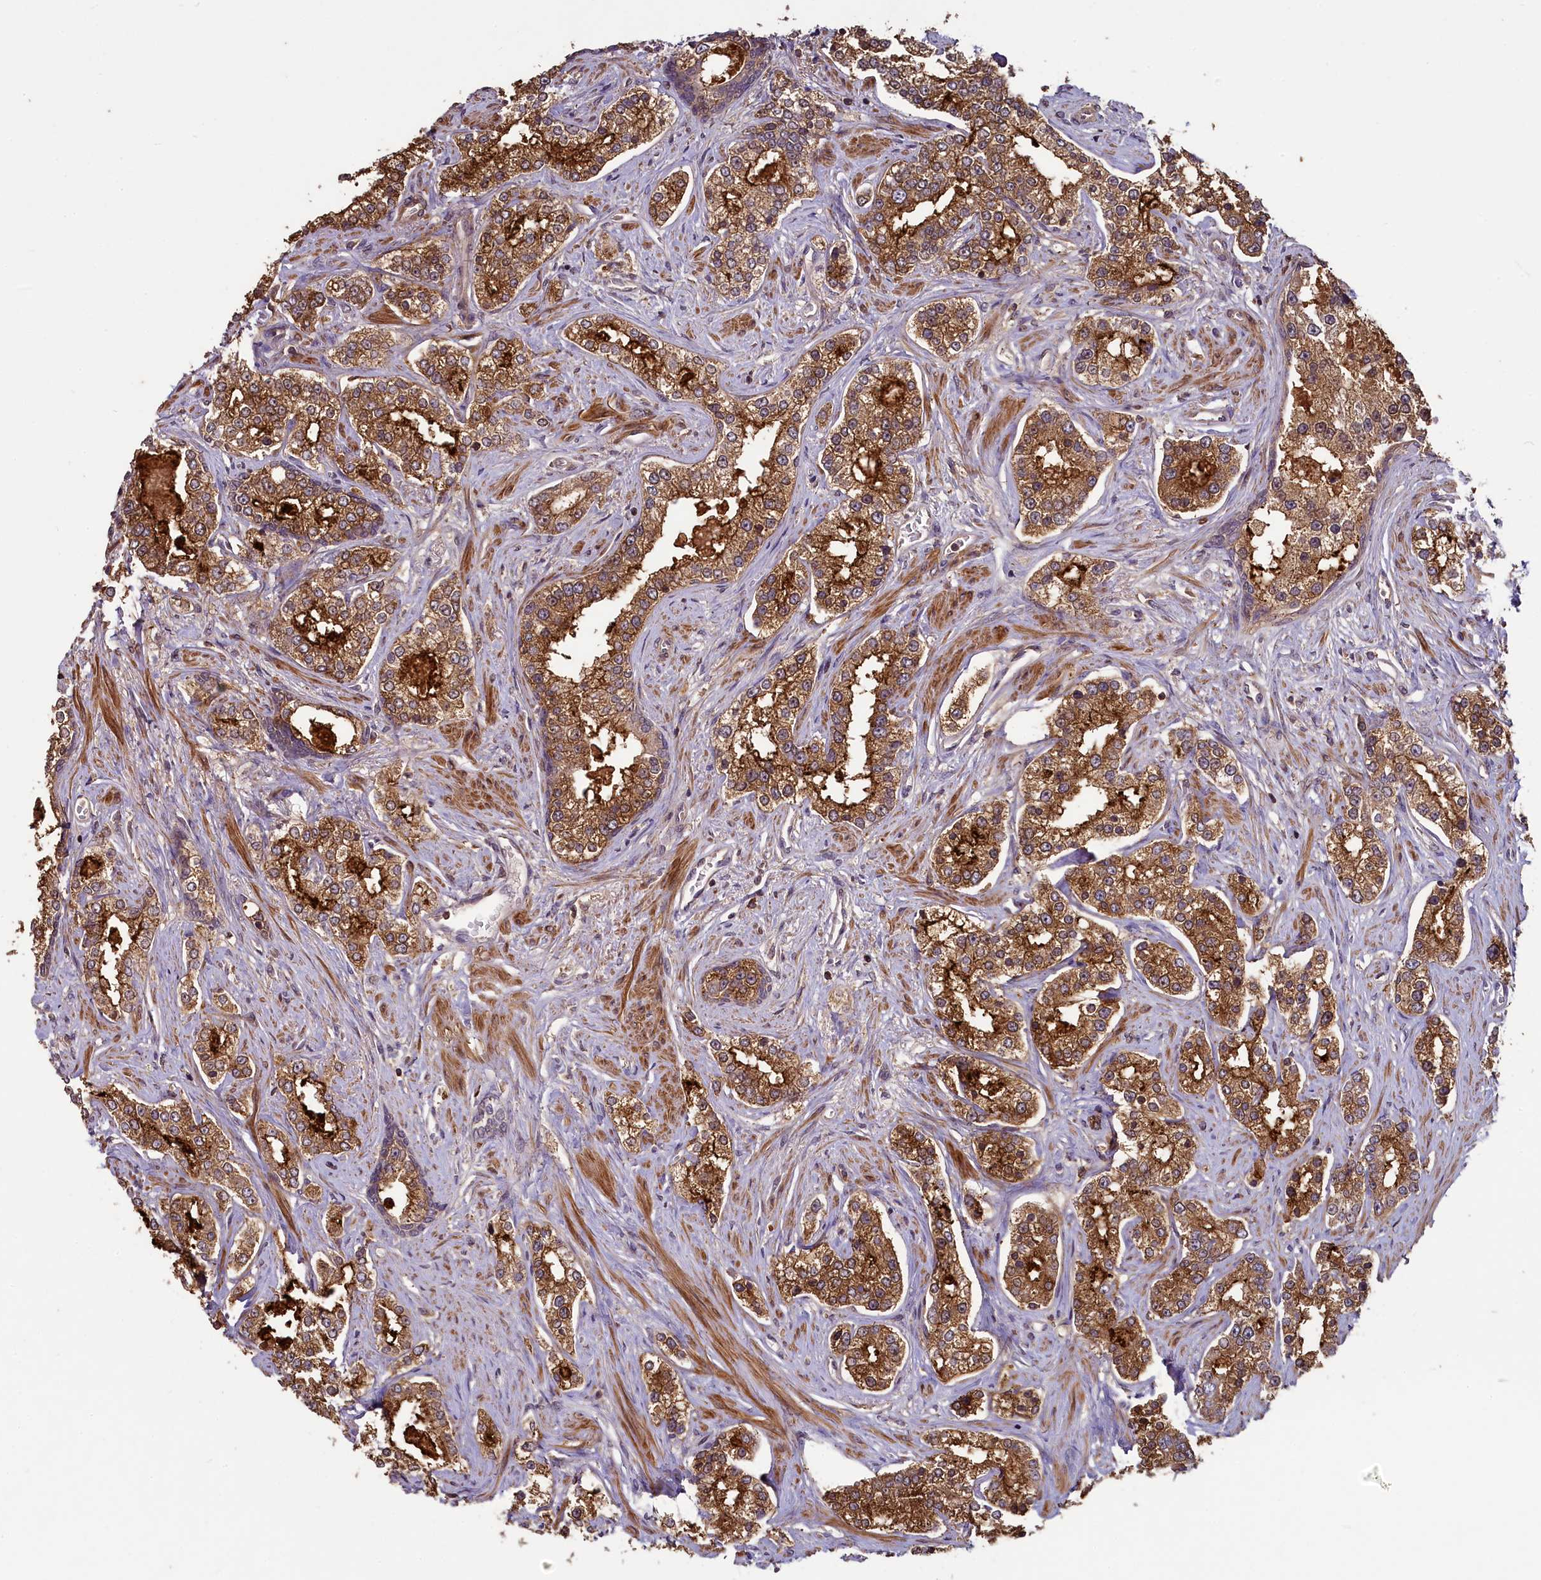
{"staining": {"intensity": "strong", "quantity": ">75%", "location": "cytoplasmic/membranous"}, "tissue": "prostate cancer", "cell_type": "Tumor cells", "image_type": "cancer", "snomed": [{"axis": "morphology", "description": "Normal tissue, NOS"}, {"axis": "morphology", "description": "Adenocarcinoma, High grade"}, {"axis": "topography", "description": "Prostate"}], "caption": "A high amount of strong cytoplasmic/membranous expression is appreciated in approximately >75% of tumor cells in prostate cancer tissue. Using DAB (3,3'-diaminobenzidine) (brown) and hematoxylin (blue) stains, captured at high magnification using brightfield microscopy.", "gene": "NUDT6", "patient": {"sex": "male", "age": 83}}